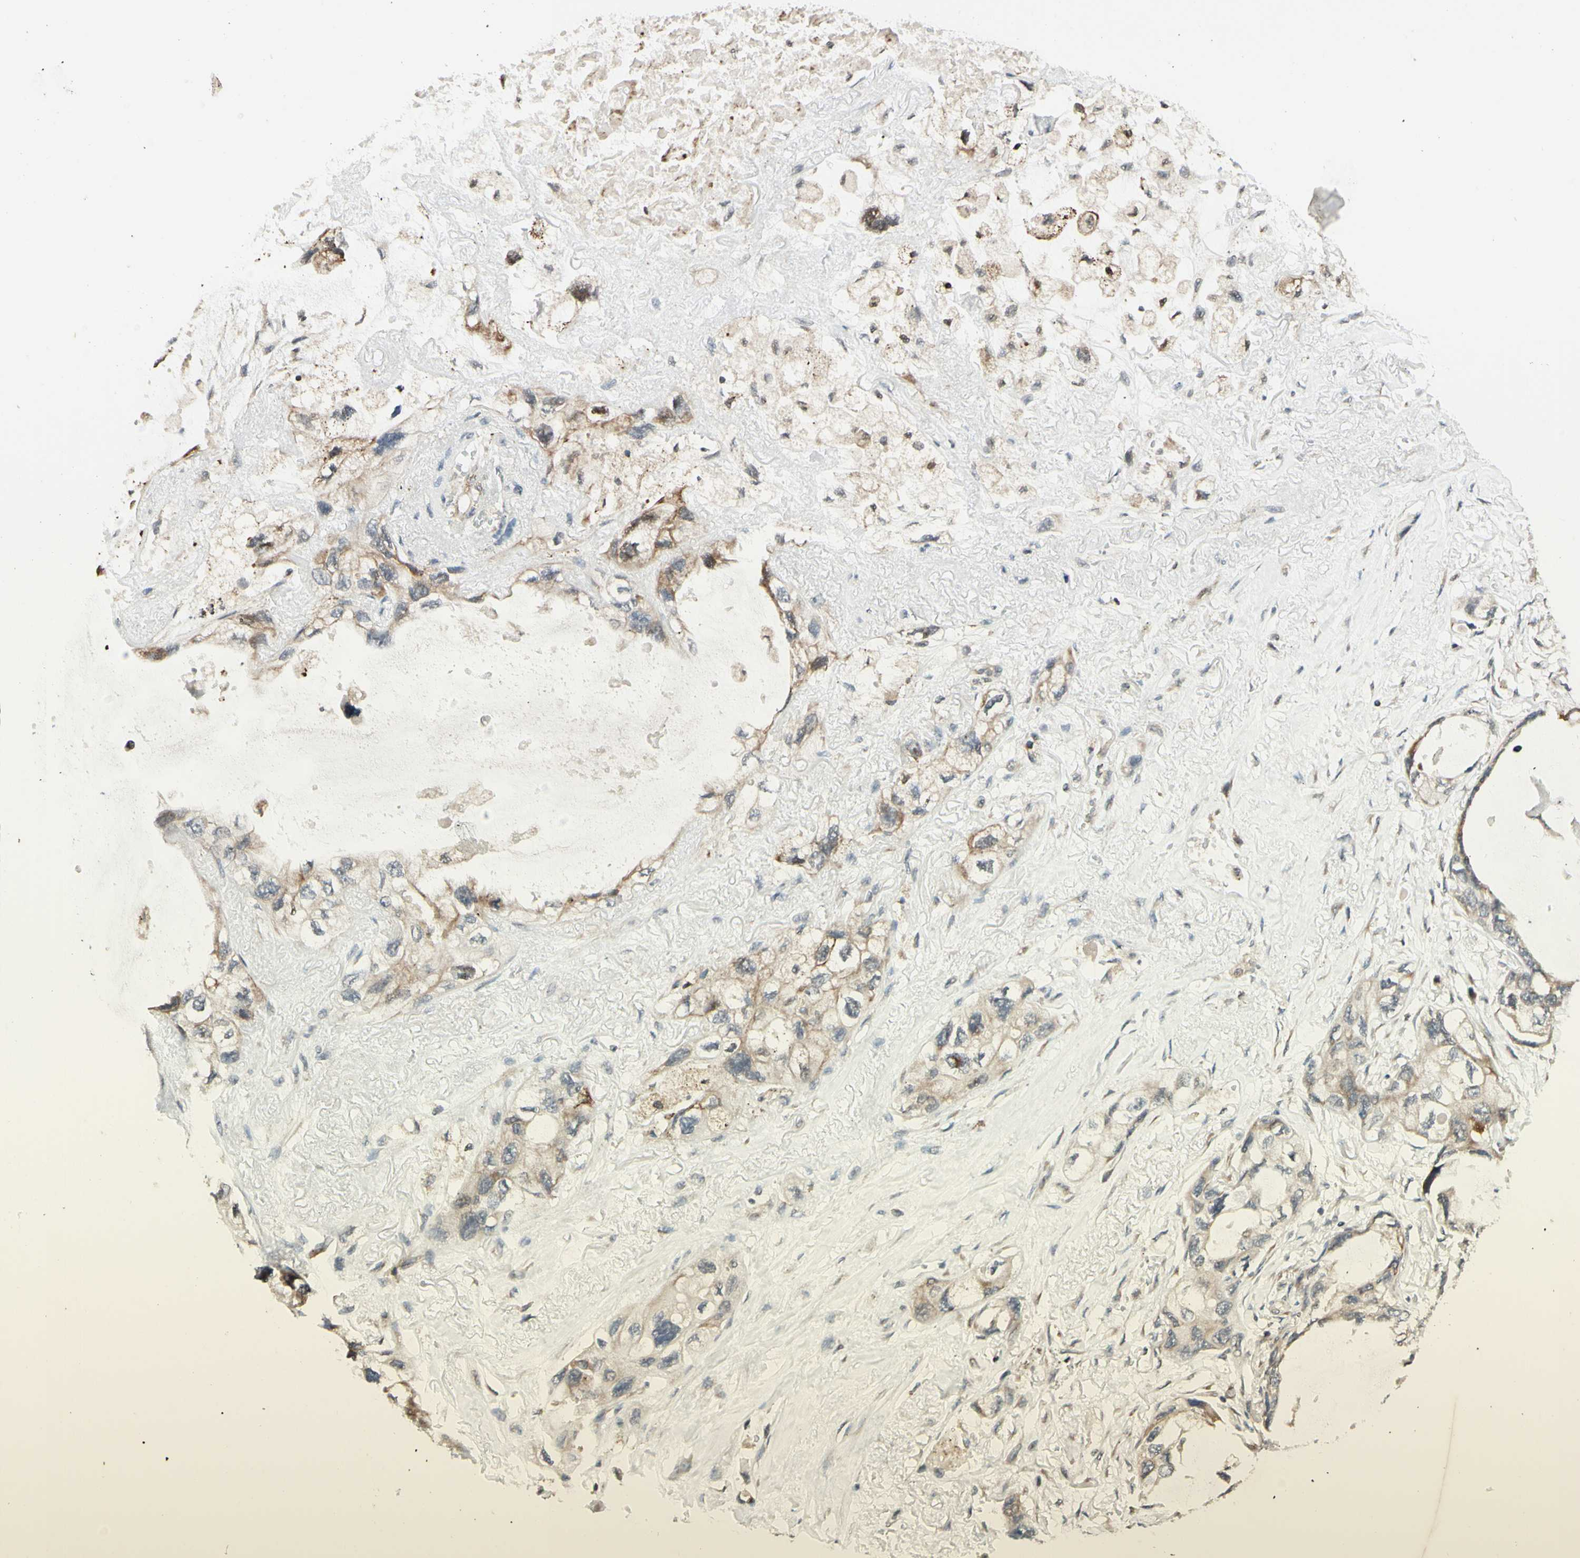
{"staining": {"intensity": "weak", "quantity": "25%-75%", "location": "cytoplasmic/membranous"}, "tissue": "lung cancer", "cell_type": "Tumor cells", "image_type": "cancer", "snomed": [{"axis": "morphology", "description": "Squamous cell carcinoma, NOS"}, {"axis": "topography", "description": "Lung"}], "caption": "Weak cytoplasmic/membranous protein staining is appreciated in about 25%-75% of tumor cells in lung cancer (squamous cell carcinoma).", "gene": "ZW10", "patient": {"sex": "female", "age": 73}}